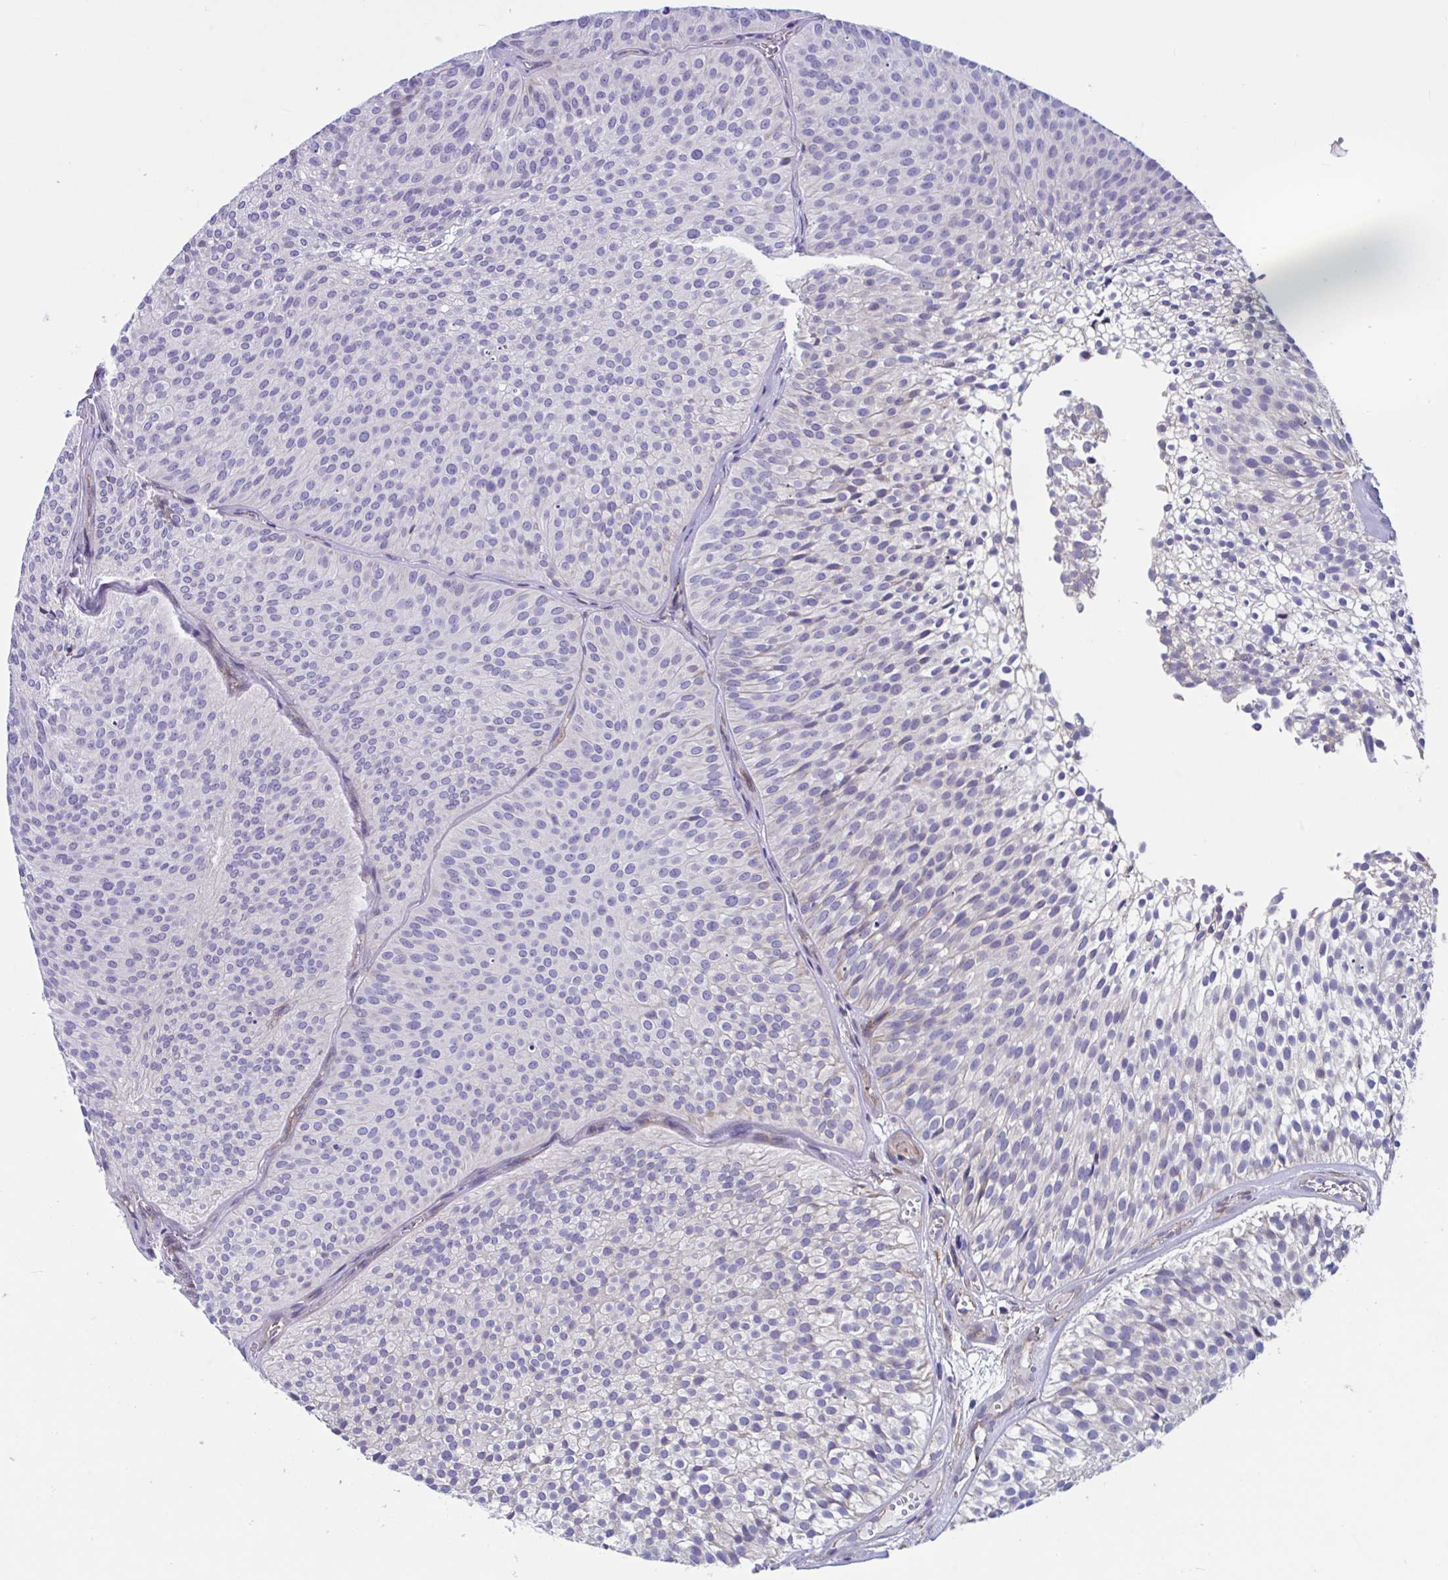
{"staining": {"intensity": "negative", "quantity": "none", "location": "none"}, "tissue": "urothelial cancer", "cell_type": "Tumor cells", "image_type": "cancer", "snomed": [{"axis": "morphology", "description": "Urothelial carcinoma, Low grade"}, {"axis": "topography", "description": "Urinary bladder"}], "caption": "The image demonstrates no staining of tumor cells in urothelial cancer. (DAB immunohistochemistry with hematoxylin counter stain).", "gene": "WBP1", "patient": {"sex": "male", "age": 91}}